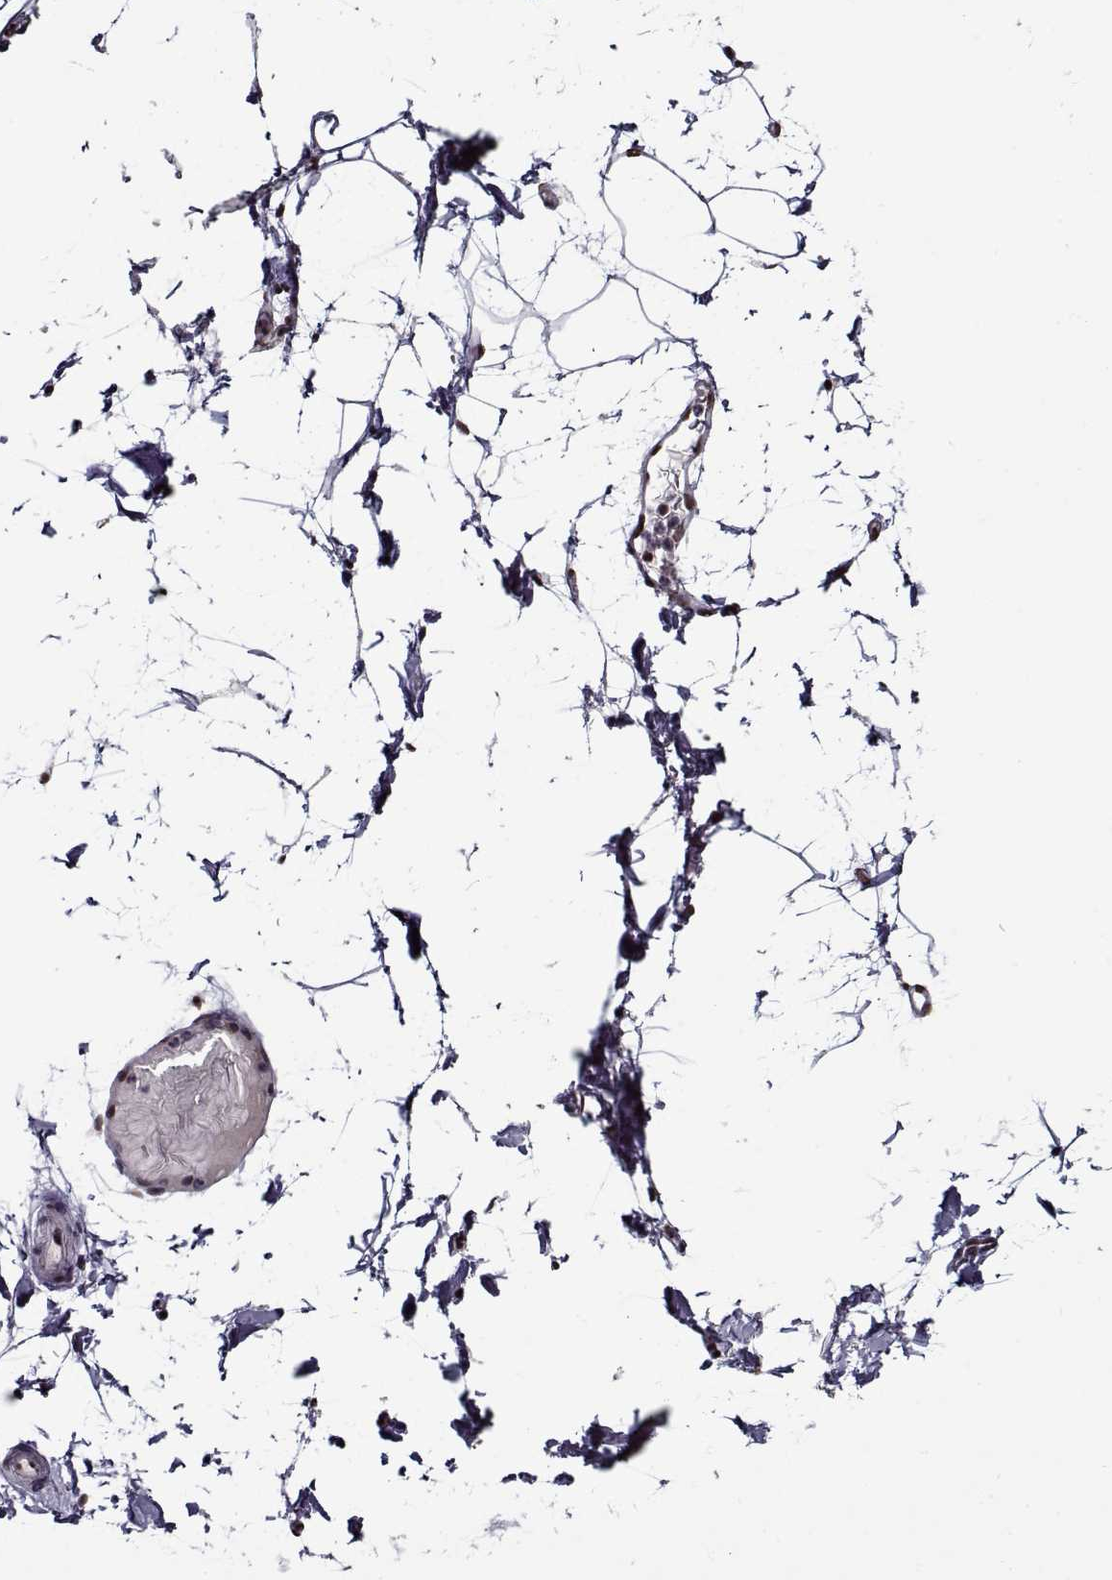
{"staining": {"intensity": "moderate", "quantity": "<25%", "location": "nuclear"}, "tissue": "adipose tissue", "cell_type": "Adipocytes", "image_type": "normal", "snomed": [{"axis": "morphology", "description": "Normal tissue, NOS"}, {"axis": "topography", "description": "Gallbladder"}, {"axis": "topography", "description": "Peripheral nerve tissue"}], "caption": "Adipocytes reveal low levels of moderate nuclear staining in approximately <25% of cells in benign adipose tissue.", "gene": "PRMT1", "patient": {"sex": "female", "age": 45}}